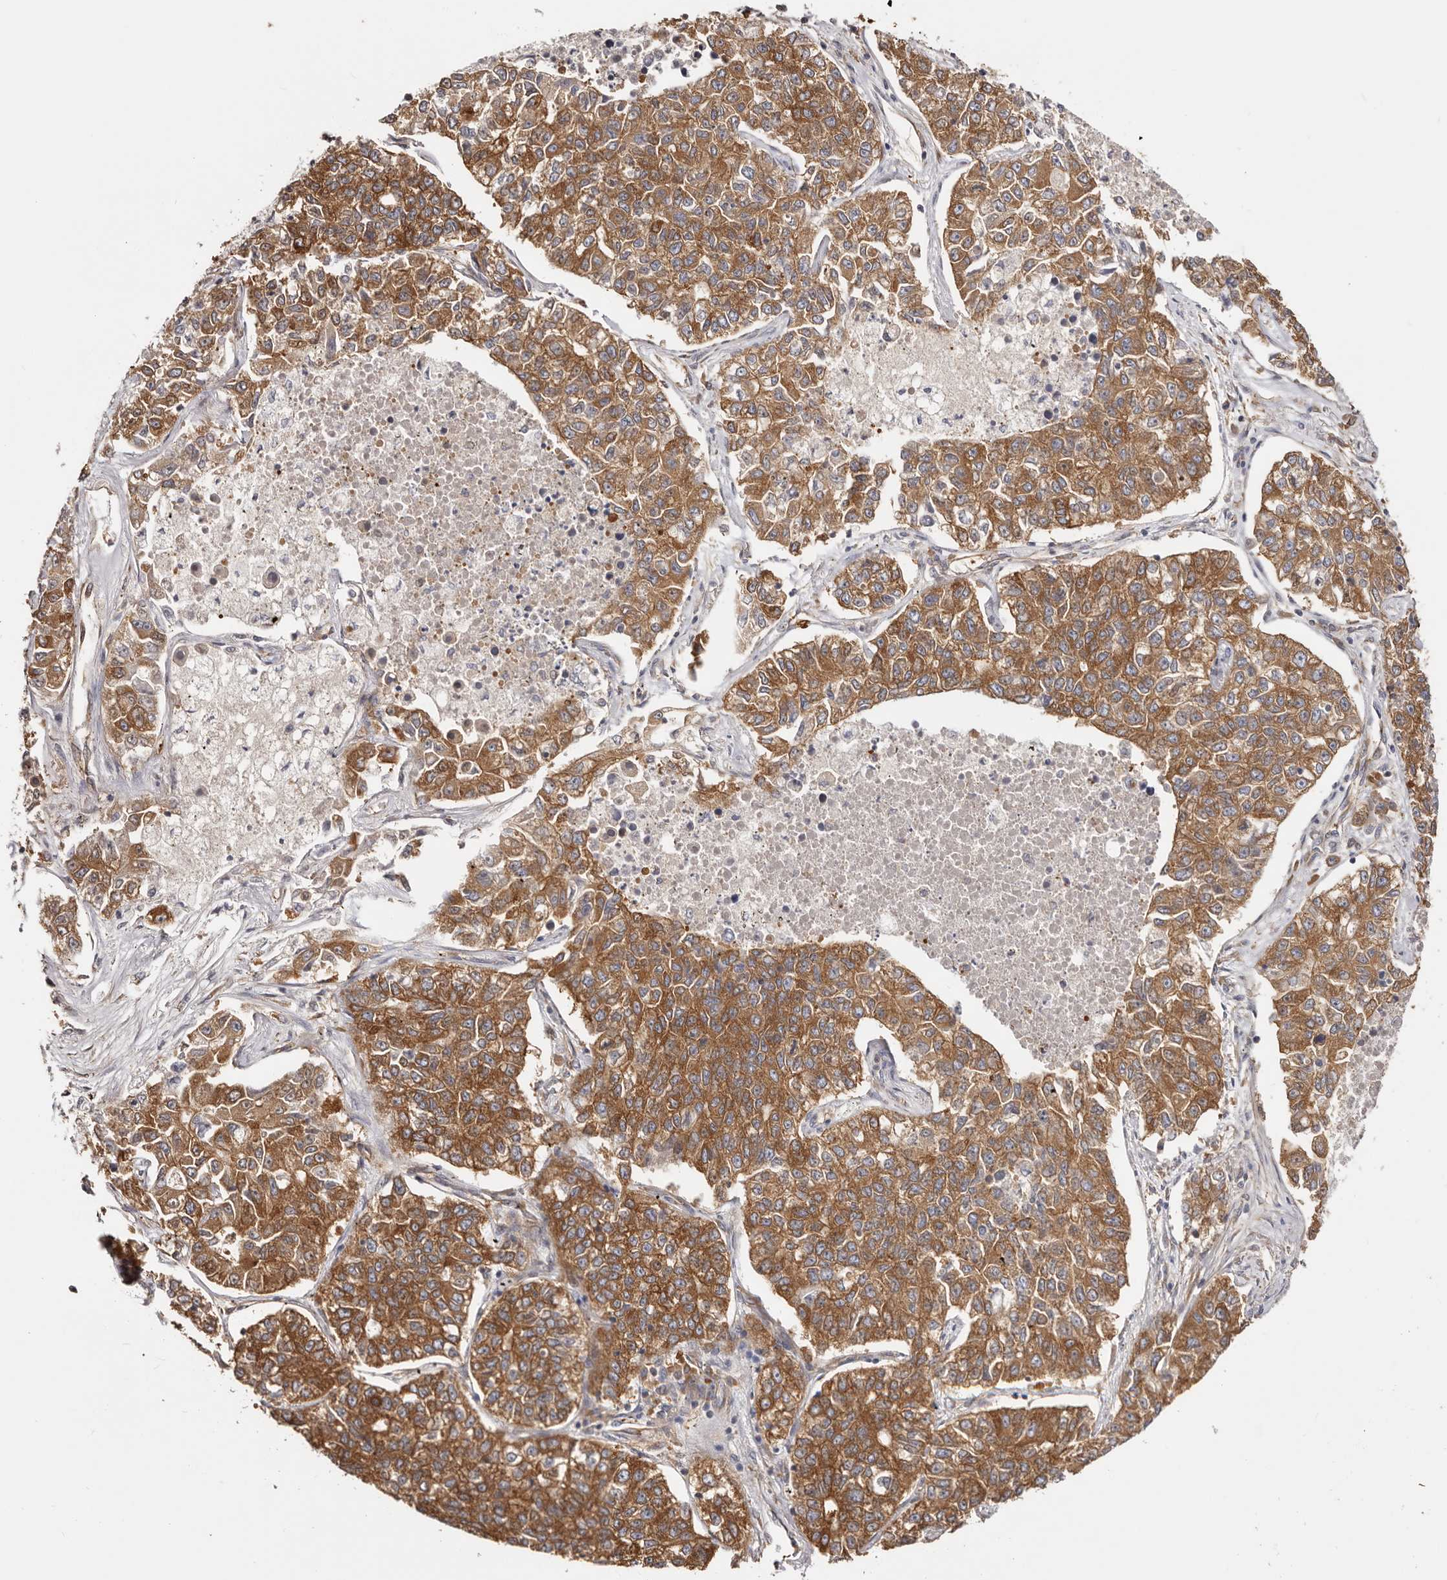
{"staining": {"intensity": "strong", "quantity": ">75%", "location": "cytoplasmic/membranous"}, "tissue": "lung cancer", "cell_type": "Tumor cells", "image_type": "cancer", "snomed": [{"axis": "morphology", "description": "Adenocarcinoma, NOS"}, {"axis": "topography", "description": "Lung"}], "caption": "Lung adenocarcinoma tissue displays strong cytoplasmic/membranous positivity in approximately >75% of tumor cells, visualized by immunohistochemistry.", "gene": "EPRS1", "patient": {"sex": "male", "age": 49}}